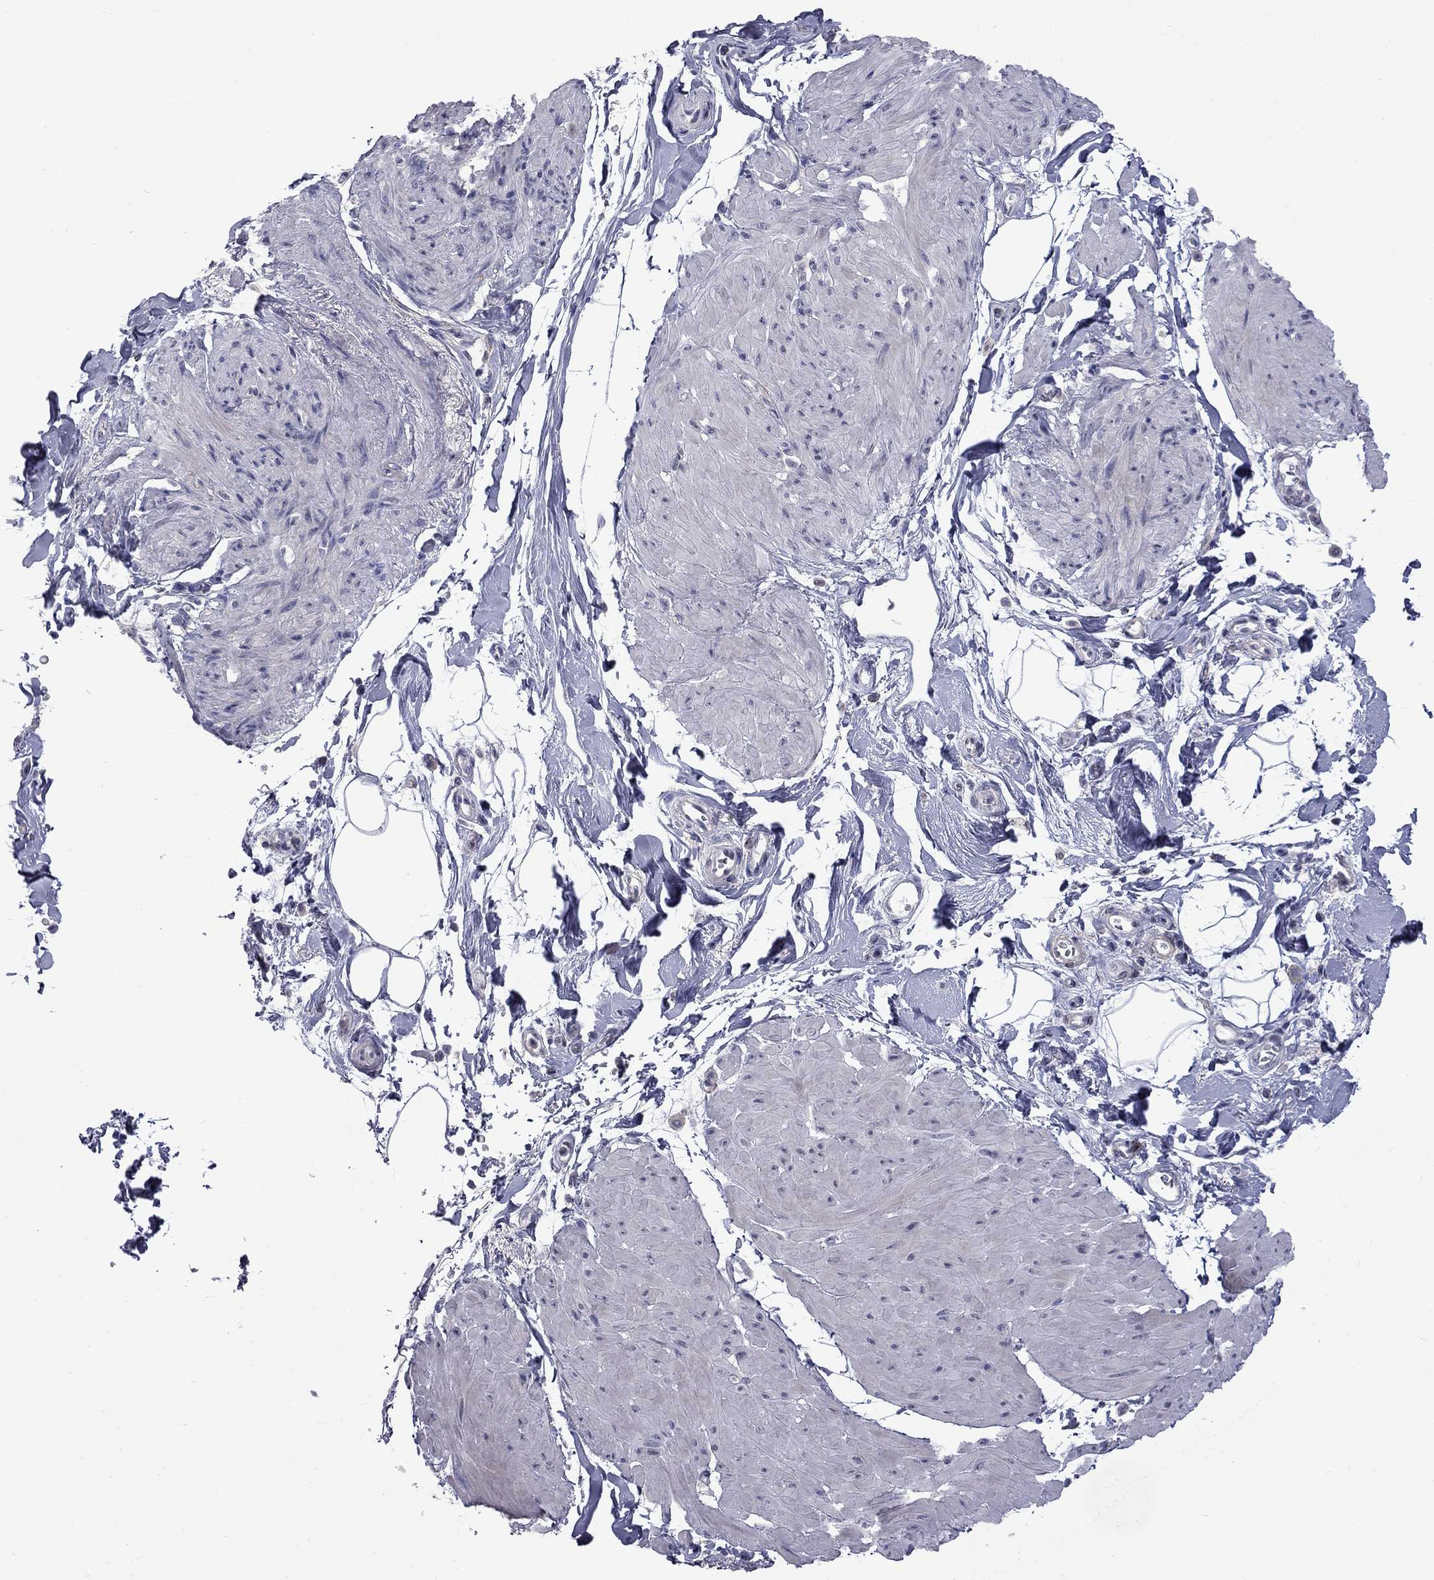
{"staining": {"intensity": "negative", "quantity": "none", "location": "none"}, "tissue": "smooth muscle", "cell_type": "Smooth muscle cells", "image_type": "normal", "snomed": [{"axis": "morphology", "description": "Normal tissue, NOS"}, {"axis": "topography", "description": "Adipose tissue"}, {"axis": "topography", "description": "Smooth muscle"}, {"axis": "topography", "description": "Peripheral nerve tissue"}], "caption": "Histopathology image shows no significant protein staining in smooth muscle cells of unremarkable smooth muscle. (Stains: DAB (3,3'-diaminobenzidine) IHC with hematoxylin counter stain, Microscopy: brightfield microscopy at high magnification).", "gene": "GSG1L", "patient": {"sex": "male", "age": 83}}